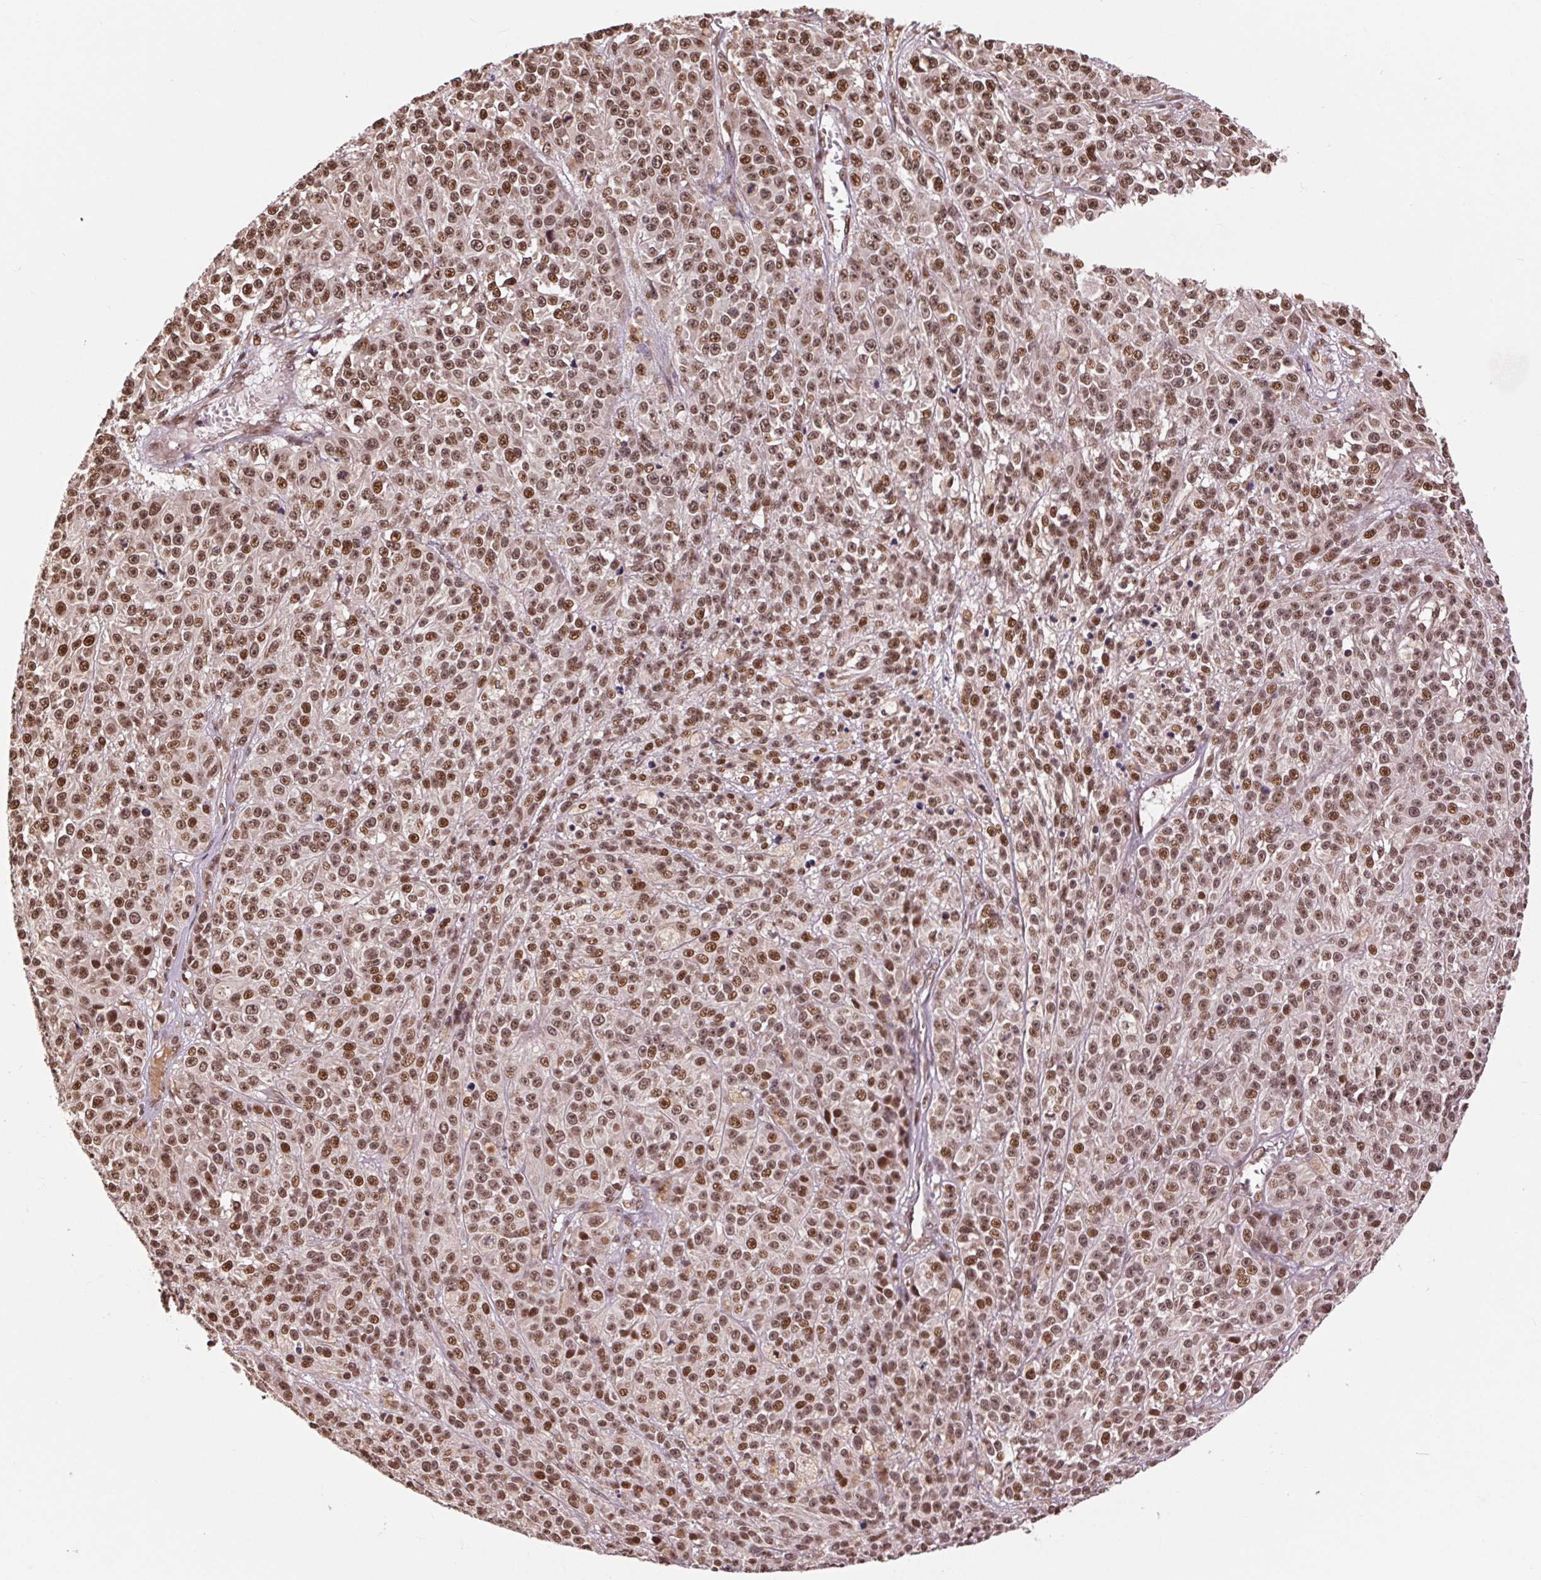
{"staining": {"intensity": "moderate", "quantity": ">75%", "location": "nuclear"}, "tissue": "melanoma", "cell_type": "Tumor cells", "image_type": "cancer", "snomed": [{"axis": "morphology", "description": "Malignant melanoma, NOS"}, {"axis": "topography", "description": "Skin"}], "caption": "A micrograph of malignant melanoma stained for a protein shows moderate nuclear brown staining in tumor cells.", "gene": "RAD23A", "patient": {"sex": "female", "age": 58}}